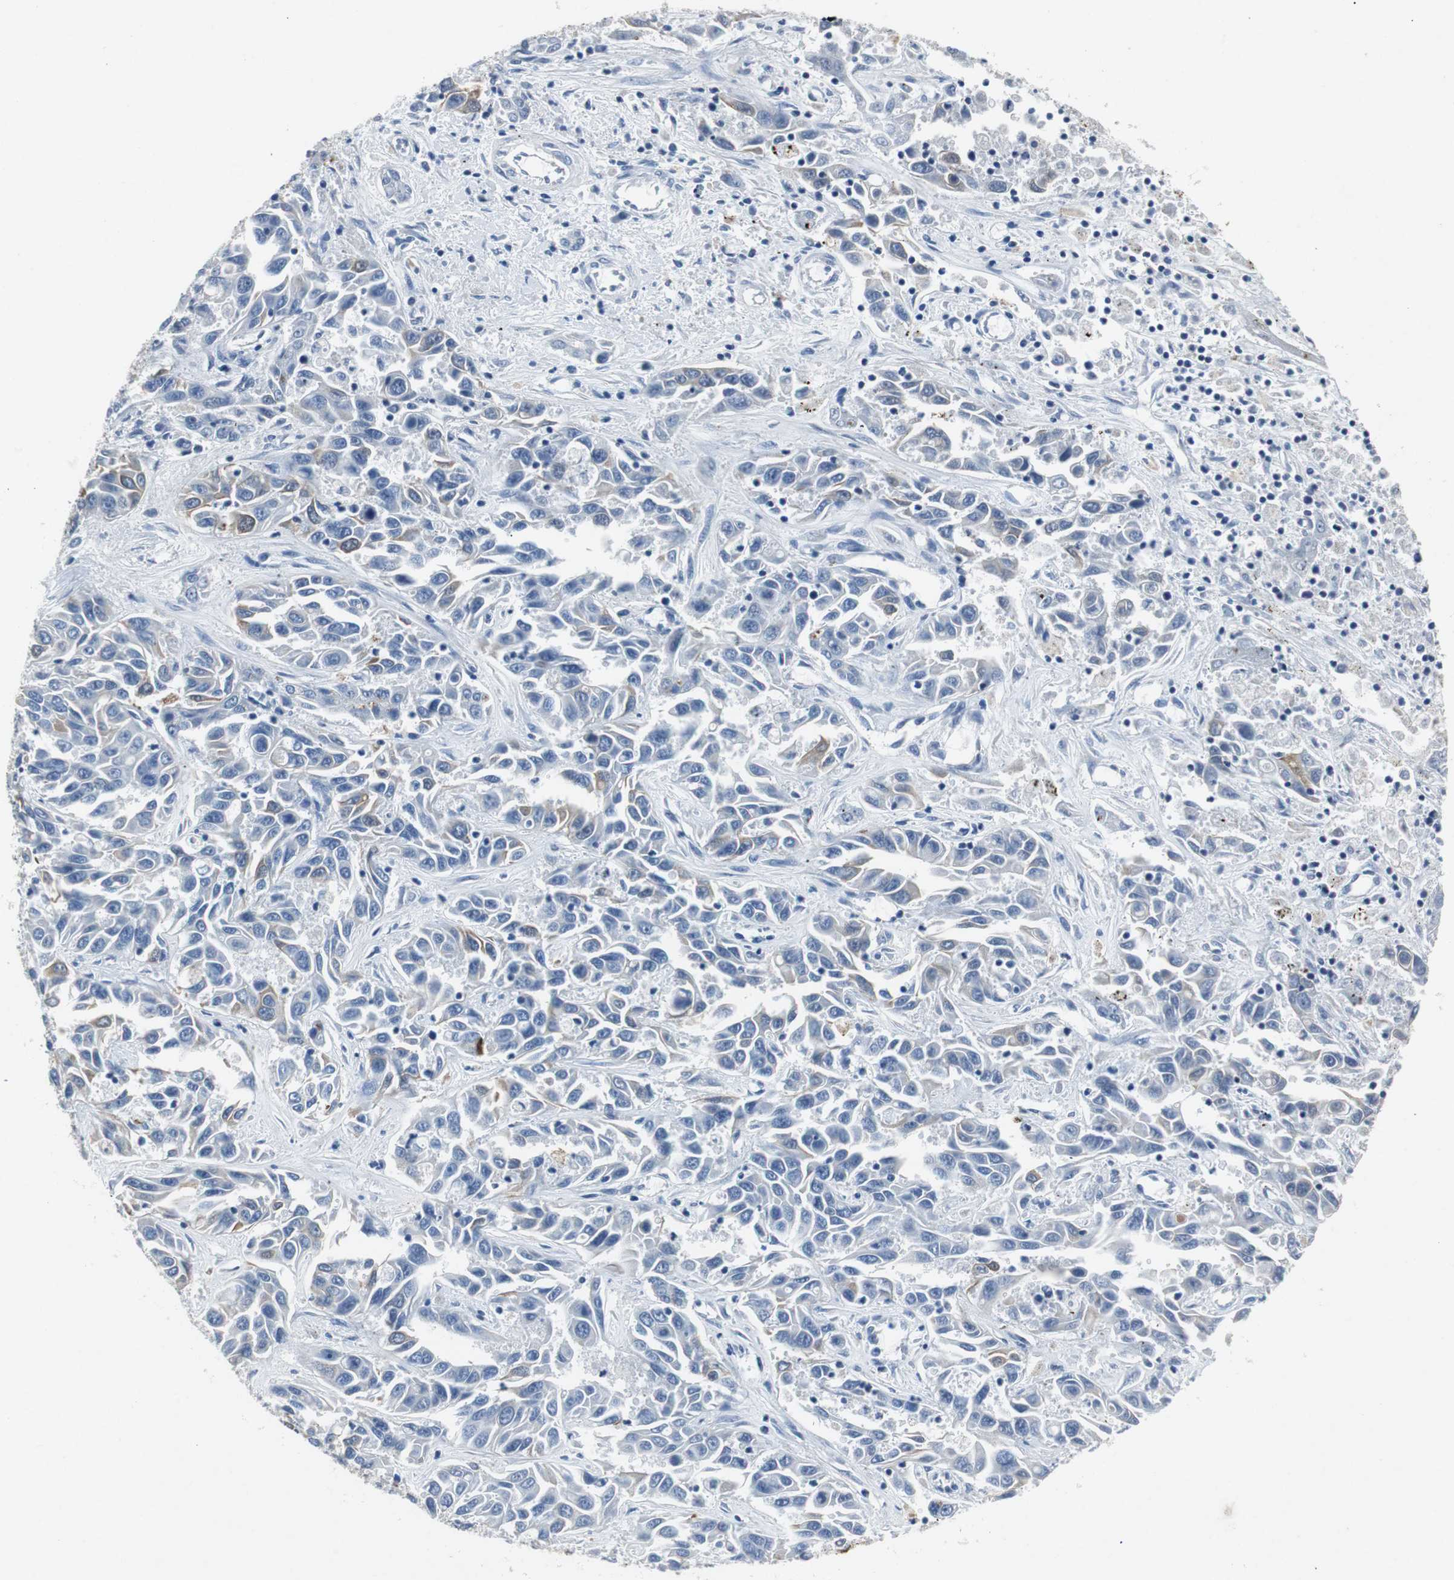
{"staining": {"intensity": "weak", "quantity": "<25%", "location": "cytoplasmic/membranous"}, "tissue": "liver cancer", "cell_type": "Tumor cells", "image_type": "cancer", "snomed": [{"axis": "morphology", "description": "Cholangiocarcinoma"}, {"axis": "topography", "description": "Liver"}], "caption": "There is no significant staining in tumor cells of liver cholangiocarcinoma.", "gene": "LRP2", "patient": {"sex": "female", "age": 52}}